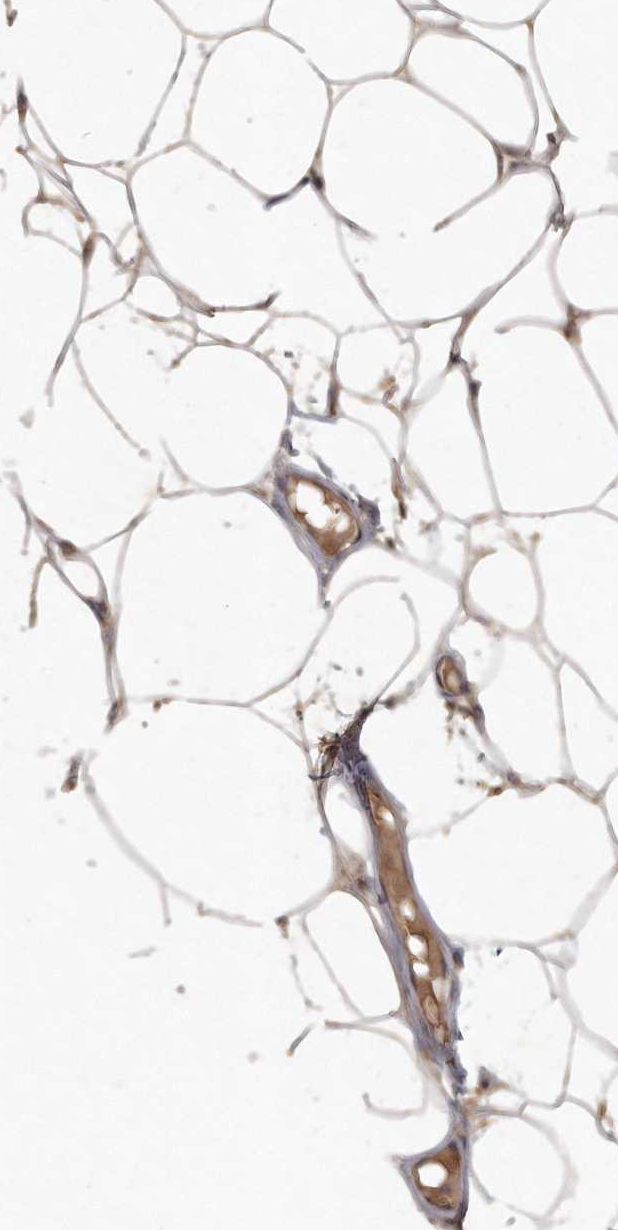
{"staining": {"intensity": "weak", "quantity": ">75%", "location": "cytoplasmic/membranous"}, "tissue": "adipose tissue", "cell_type": "Adipocytes", "image_type": "normal", "snomed": [{"axis": "morphology", "description": "Normal tissue, NOS"}, {"axis": "topography", "description": "Breast"}], "caption": "A high-resolution image shows IHC staining of benign adipose tissue, which demonstrates weak cytoplasmic/membranous expression in approximately >75% of adipocytes.", "gene": "LGALS8", "patient": {"sex": "female", "age": 23}}